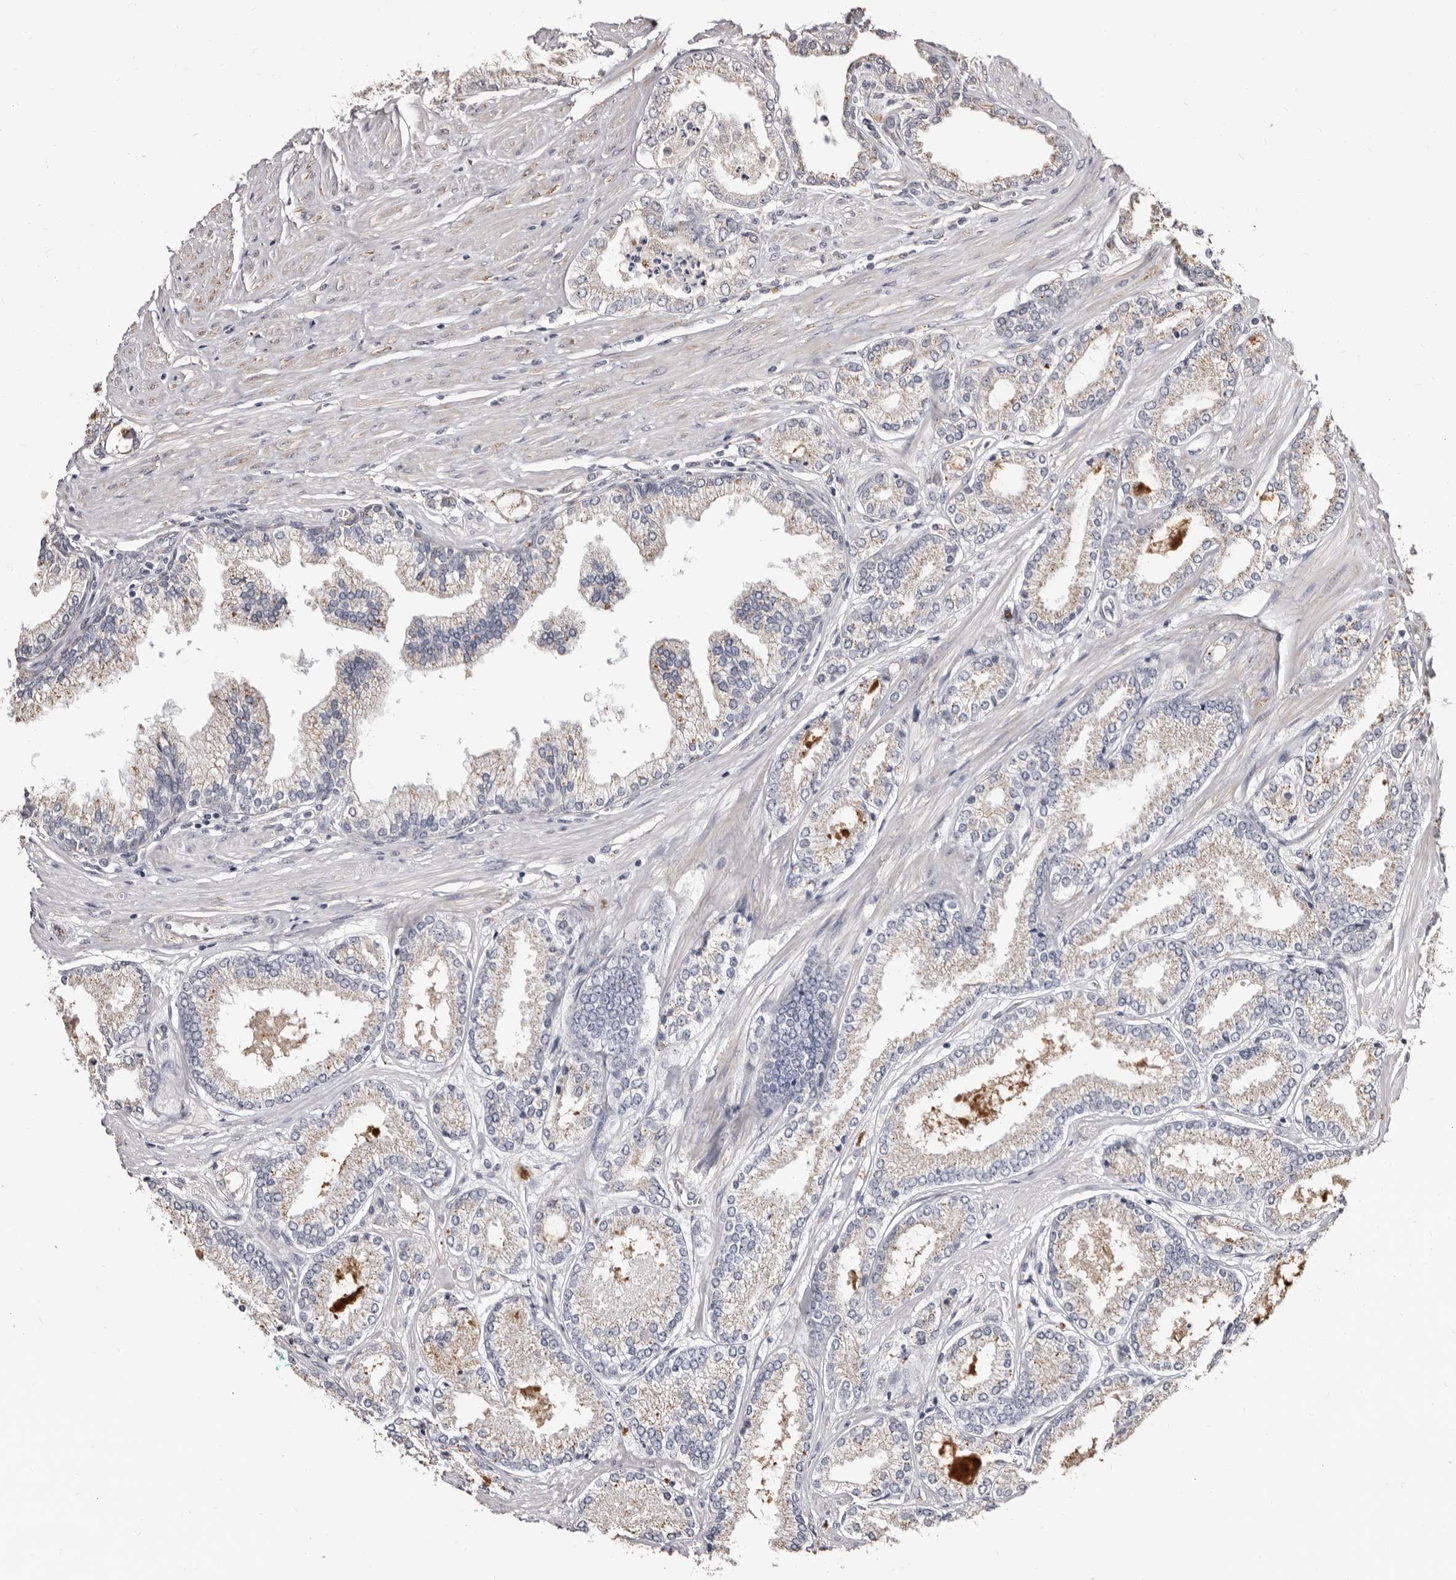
{"staining": {"intensity": "weak", "quantity": "25%-75%", "location": "cytoplasmic/membranous"}, "tissue": "prostate cancer", "cell_type": "Tumor cells", "image_type": "cancer", "snomed": [{"axis": "morphology", "description": "Adenocarcinoma, Low grade"}, {"axis": "topography", "description": "Prostate"}], "caption": "Immunohistochemistry (IHC) photomicrograph of prostate cancer stained for a protein (brown), which shows low levels of weak cytoplasmic/membranous positivity in approximately 25%-75% of tumor cells.", "gene": "PTAFR", "patient": {"sex": "male", "age": 62}}